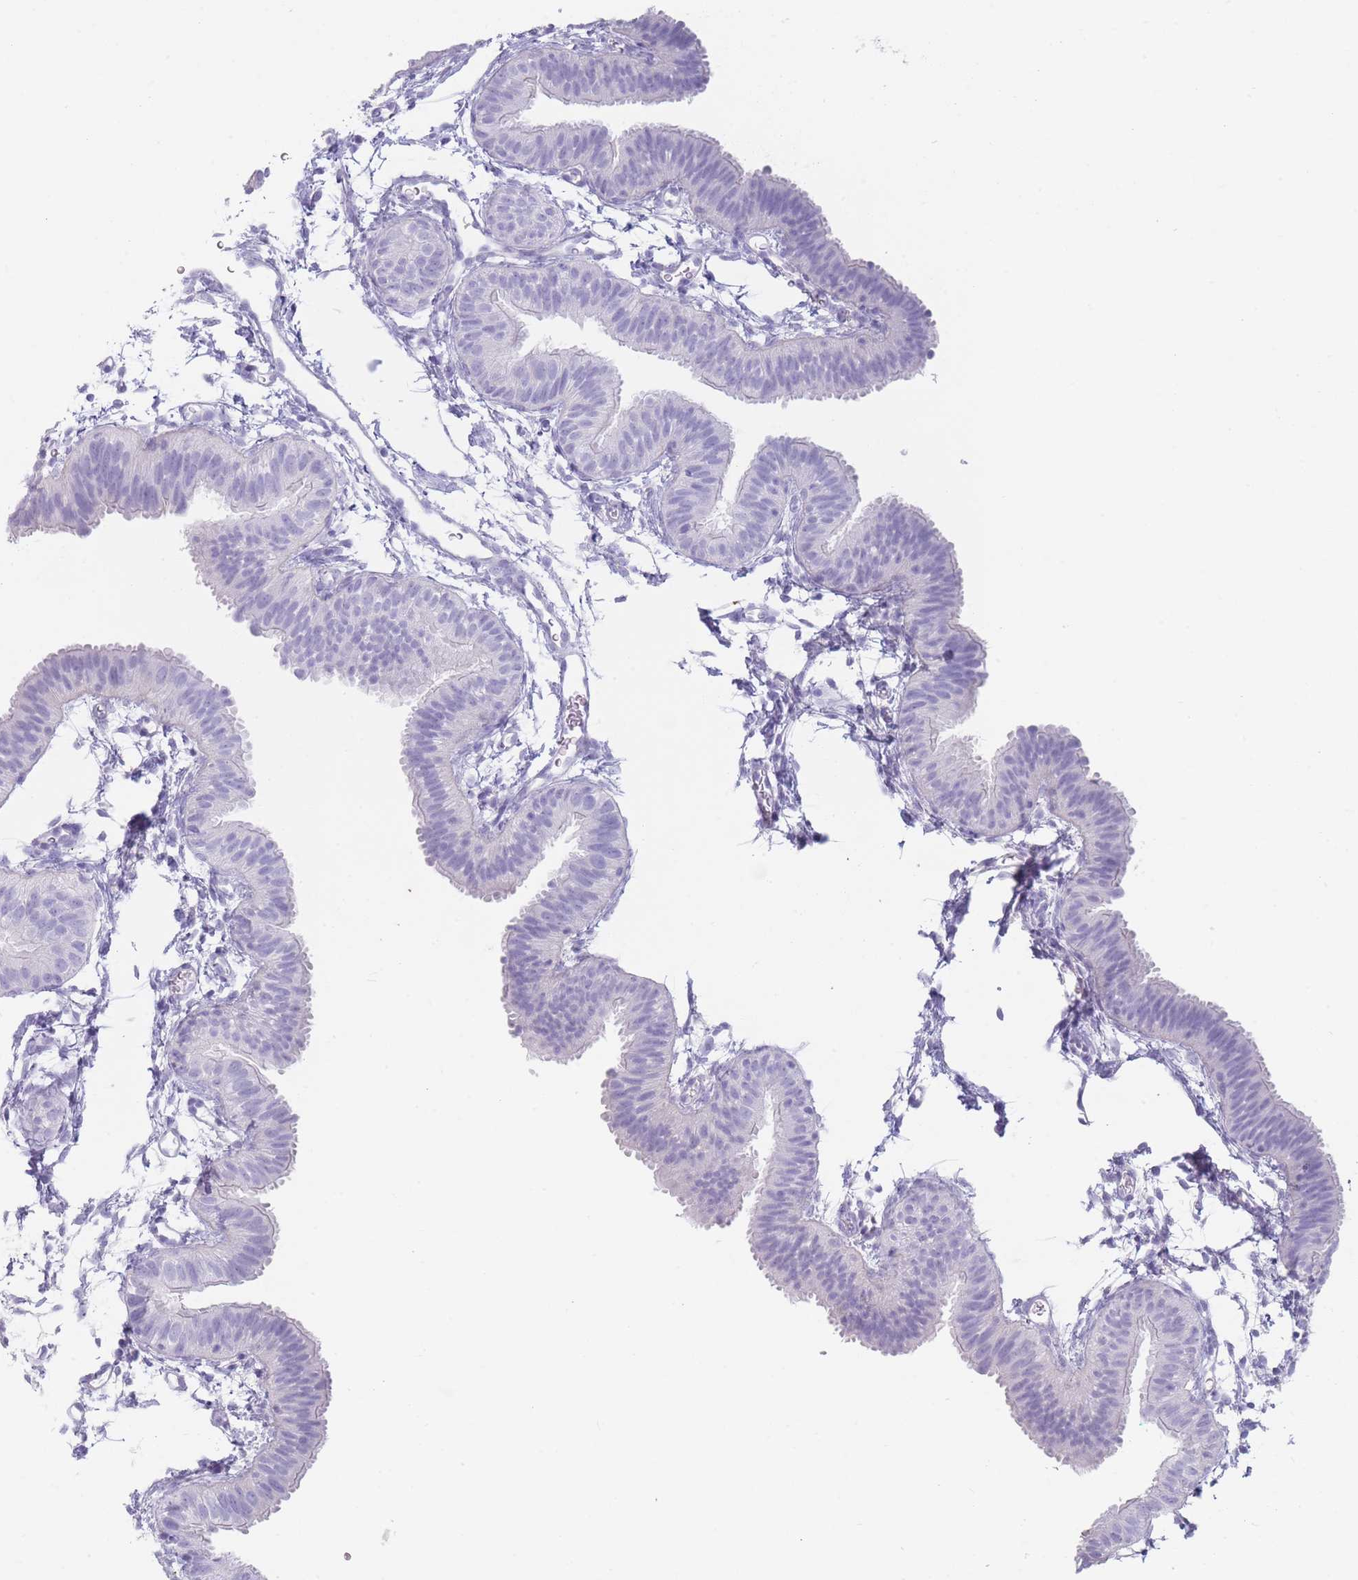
{"staining": {"intensity": "negative", "quantity": "none", "location": "none"}, "tissue": "fallopian tube", "cell_type": "Glandular cells", "image_type": "normal", "snomed": [{"axis": "morphology", "description": "Normal tissue, NOS"}, {"axis": "topography", "description": "Fallopian tube"}], "caption": "This is an immunohistochemistry (IHC) image of benign human fallopian tube. There is no expression in glandular cells.", "gene": "GPR12", "patient": {"sex": "female", "age": 35}}